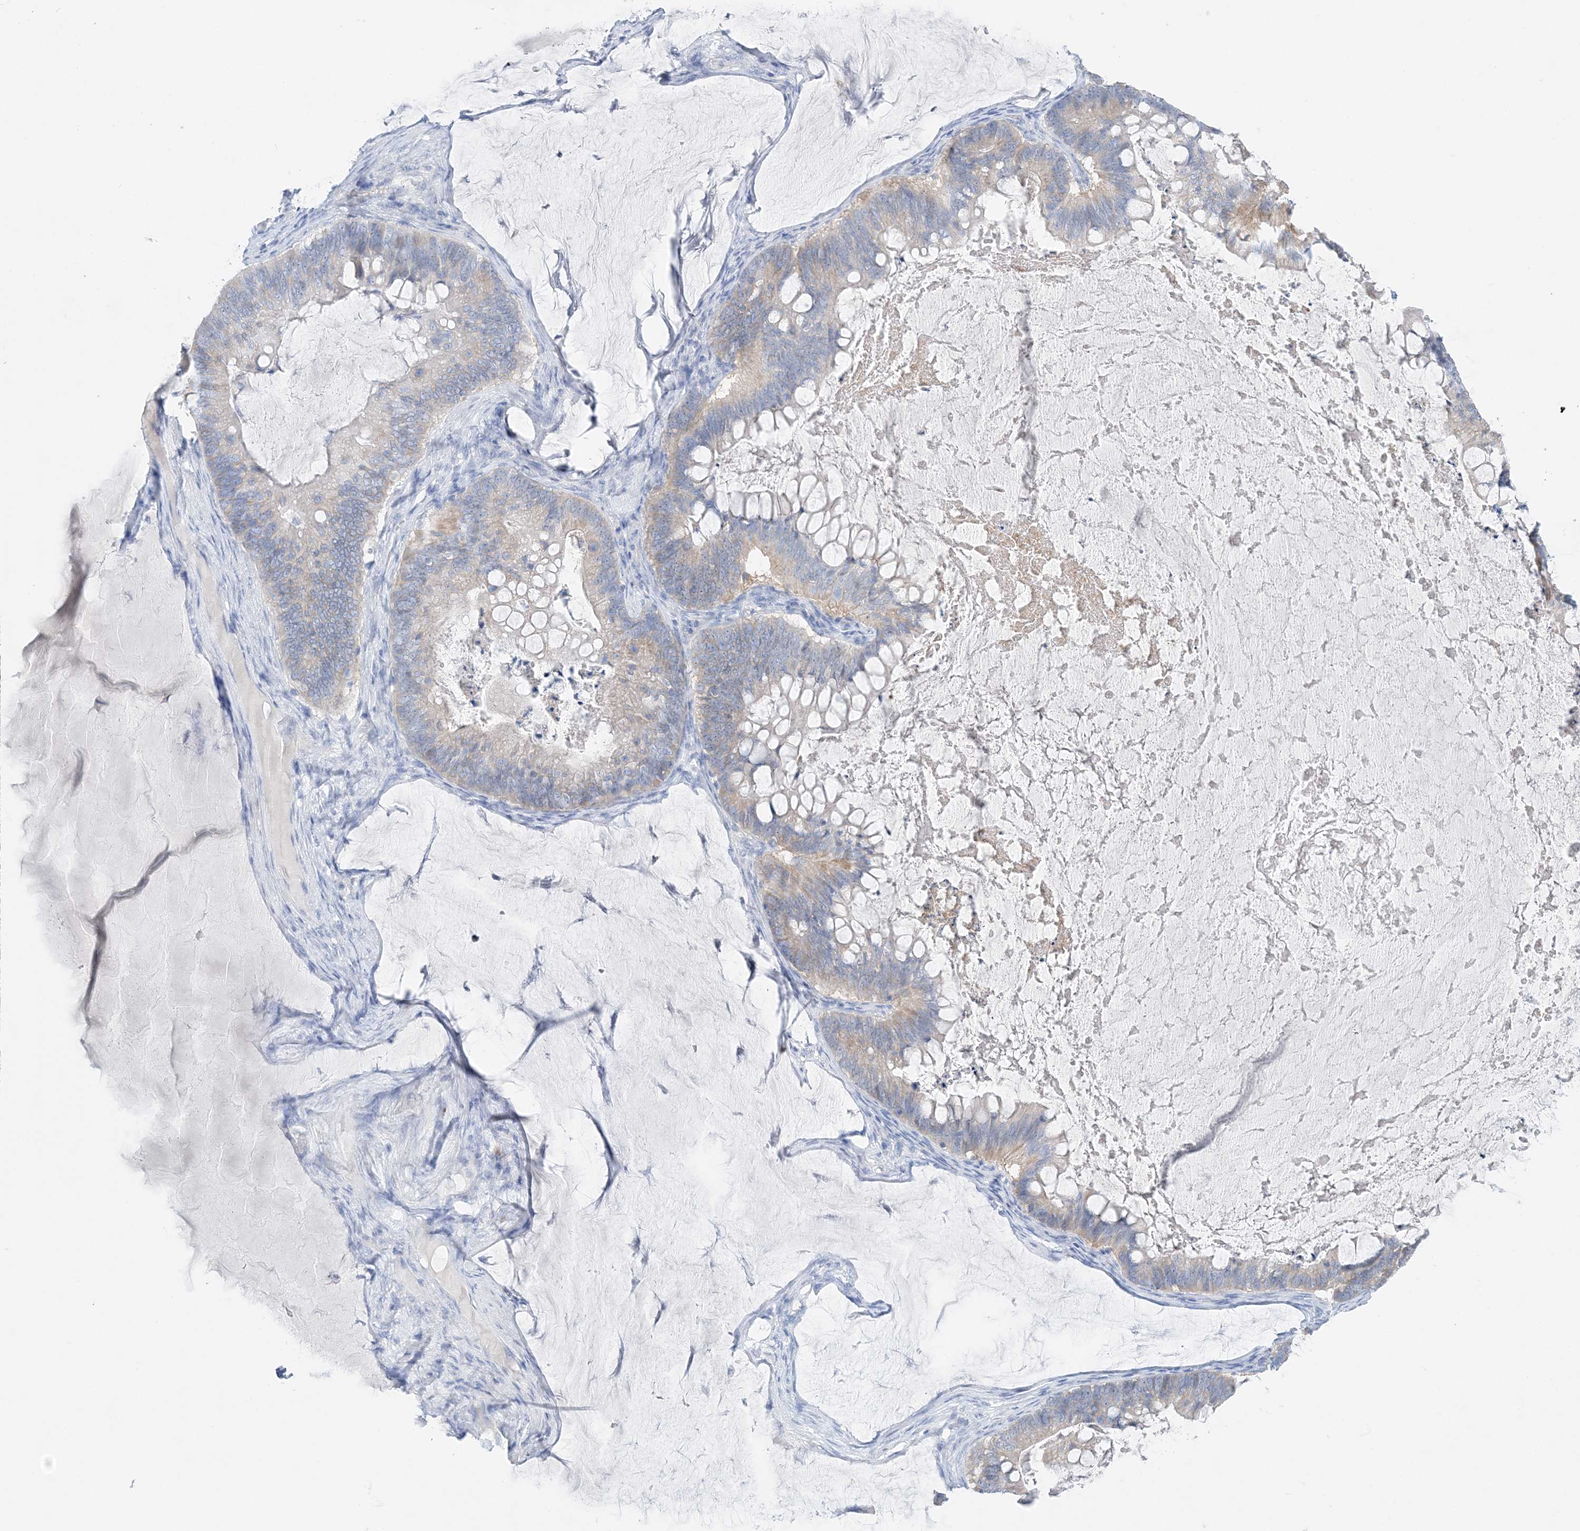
{"staining": {"intensity": "weak", "quantity": "25%-75%", "location": "cytoplasmic/membranous"}, "tissue": "ovarian cancer", "cell_type": "Tumor cells", "image_type": "cancer", "snomed": [{"axis": "morphology", "description": "Cystadenocarcinoma, mucinous, NOS"}, {"axis": "topography", "description": "Ovary"}], "caption": "Ovarian cancer stained with IHC shows weak cytoplasmic/membranous staining in about 25%-75% of tumor cells.", "gene": "SLC5A6", "patient": {"sex": "female", "age": 61}}